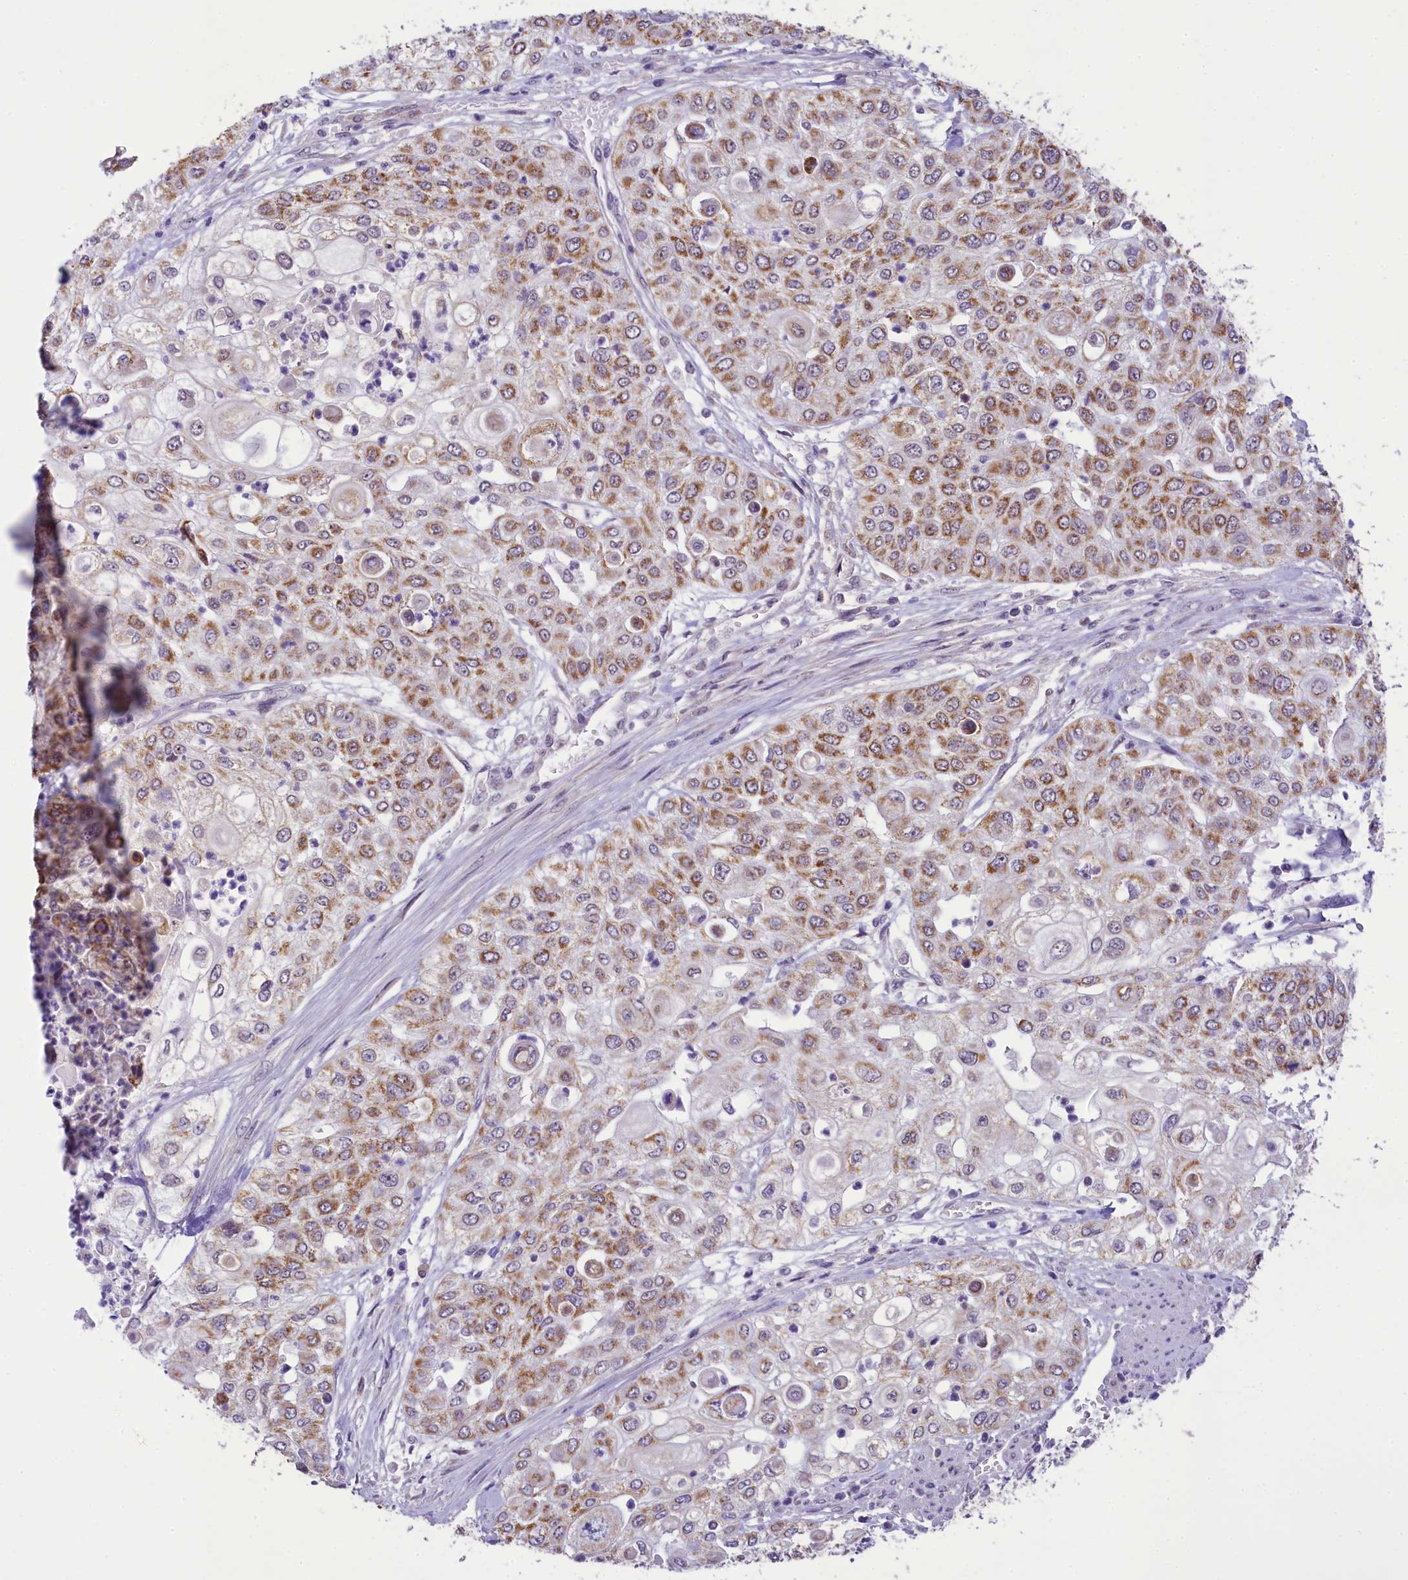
{"staining": {"intensity": "moderate", "quantity": ">75%", "location": "cytoplasmic/membranous"}, "tissue": "urothelial cancer", "cell_type": "Tumor cells", "image_type": "cancer", "snomed": [{"axis": "morphology", "description": "Urothelial carcinoma, High grade"}, {"axis": "topography", "description": "Urinary bladder"}], "caption": "Urothelial cancer stained with a protein marker demonstrates moderate staining in tumor cells.", "gene": "PAF1", "patient": {"sex": "female", "age": 79}}